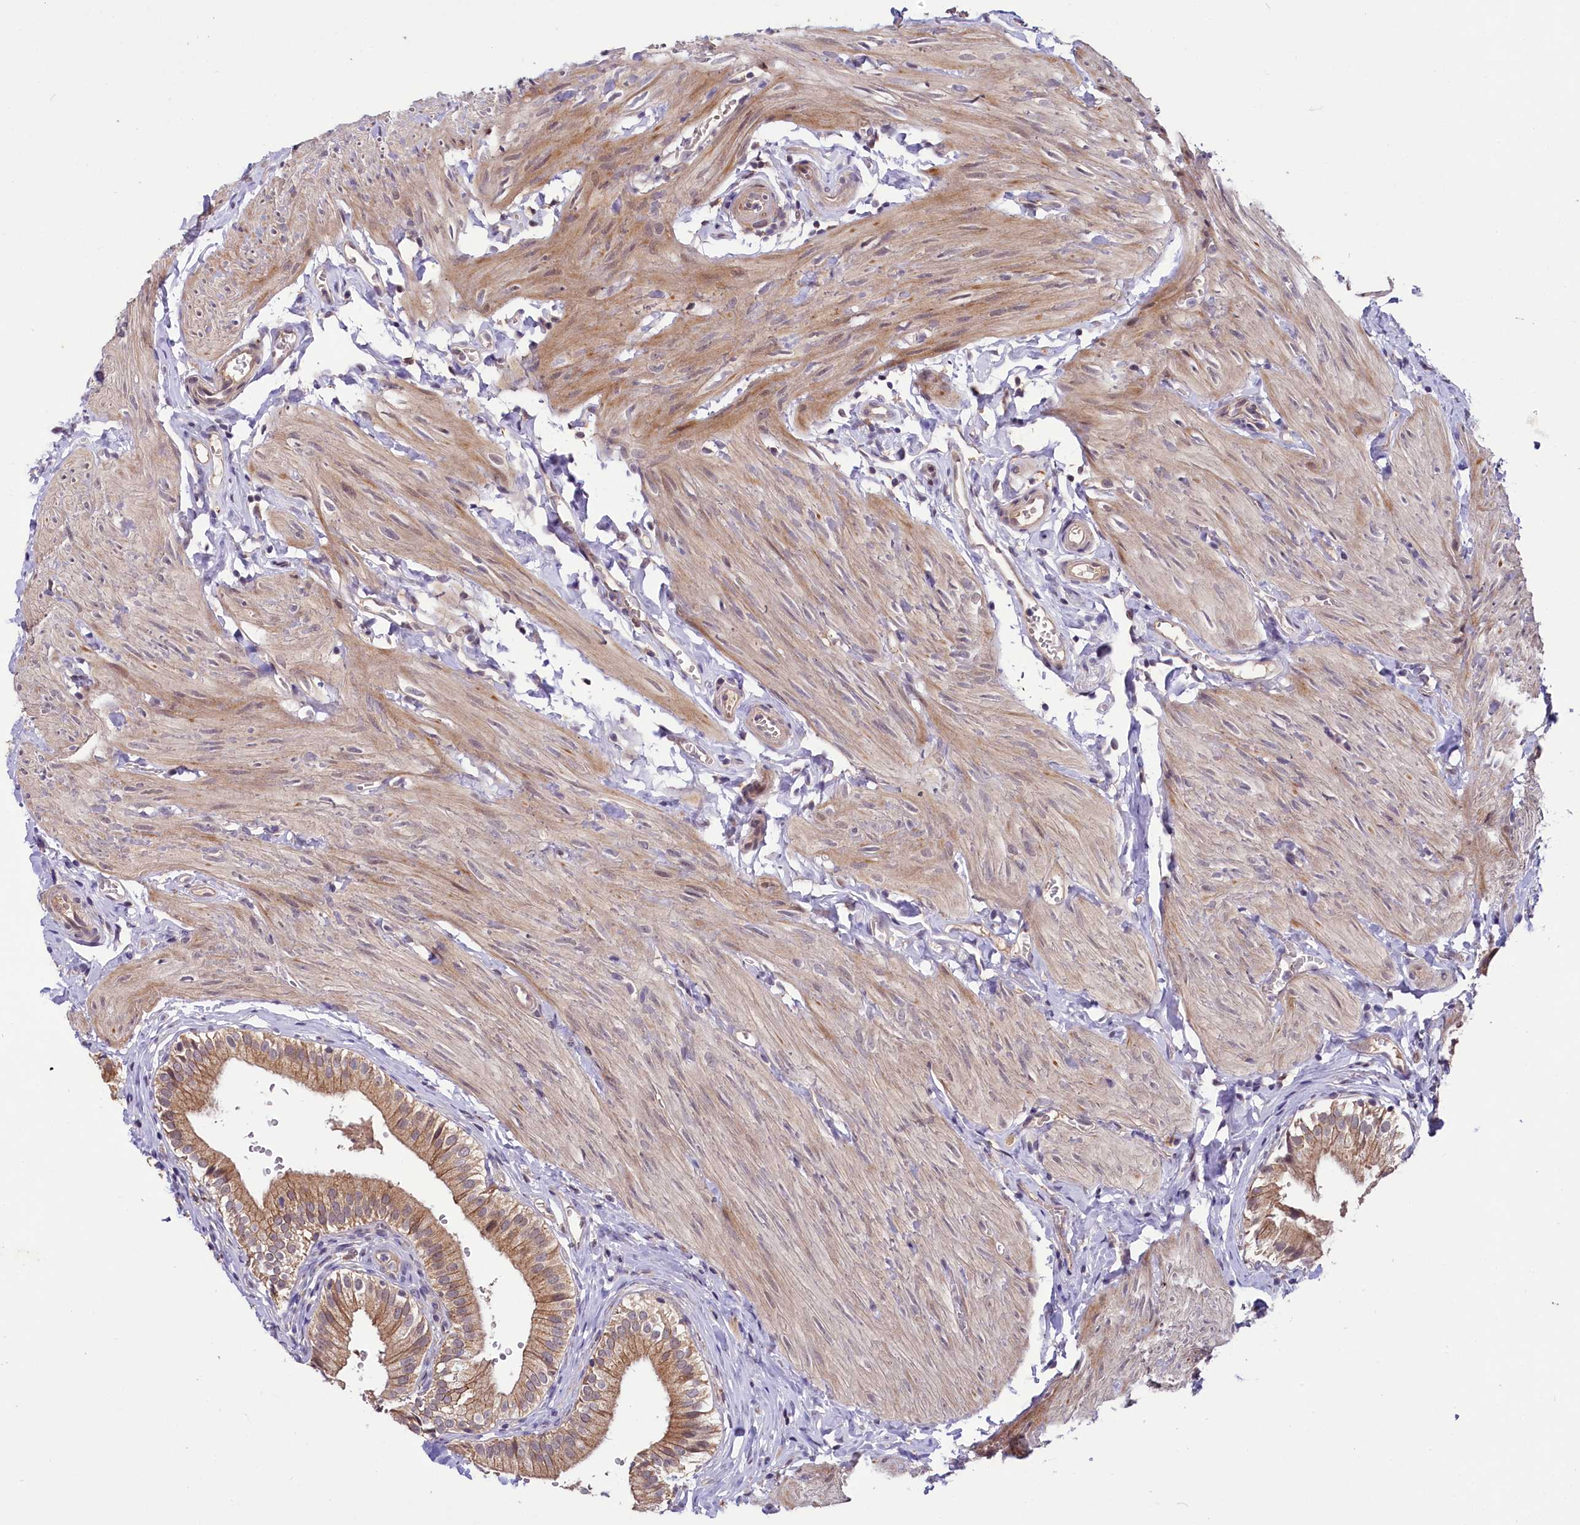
{"staining": {"intensity": "moderate", "quantity": ">75%", "location": "cytoplasmic/membranous"}, "tissue": "gallbladder", "cell_type": "Glandular cells", "image_type": "normal", "snomed": [{"axis": "morphology", "description": "Normal tissue, NOS"}, {"axis": "topography", "description": "Gallbladder"}], "caption": "The micrograph reveals immunohistochemical staining of unremarkable gallbladder. There is moderate cytoplasmic/membranous expression is present in approximately >75% of glandular cells.", "gene": "UBE3A", "patient": {"sex": "female", "age": 47}}